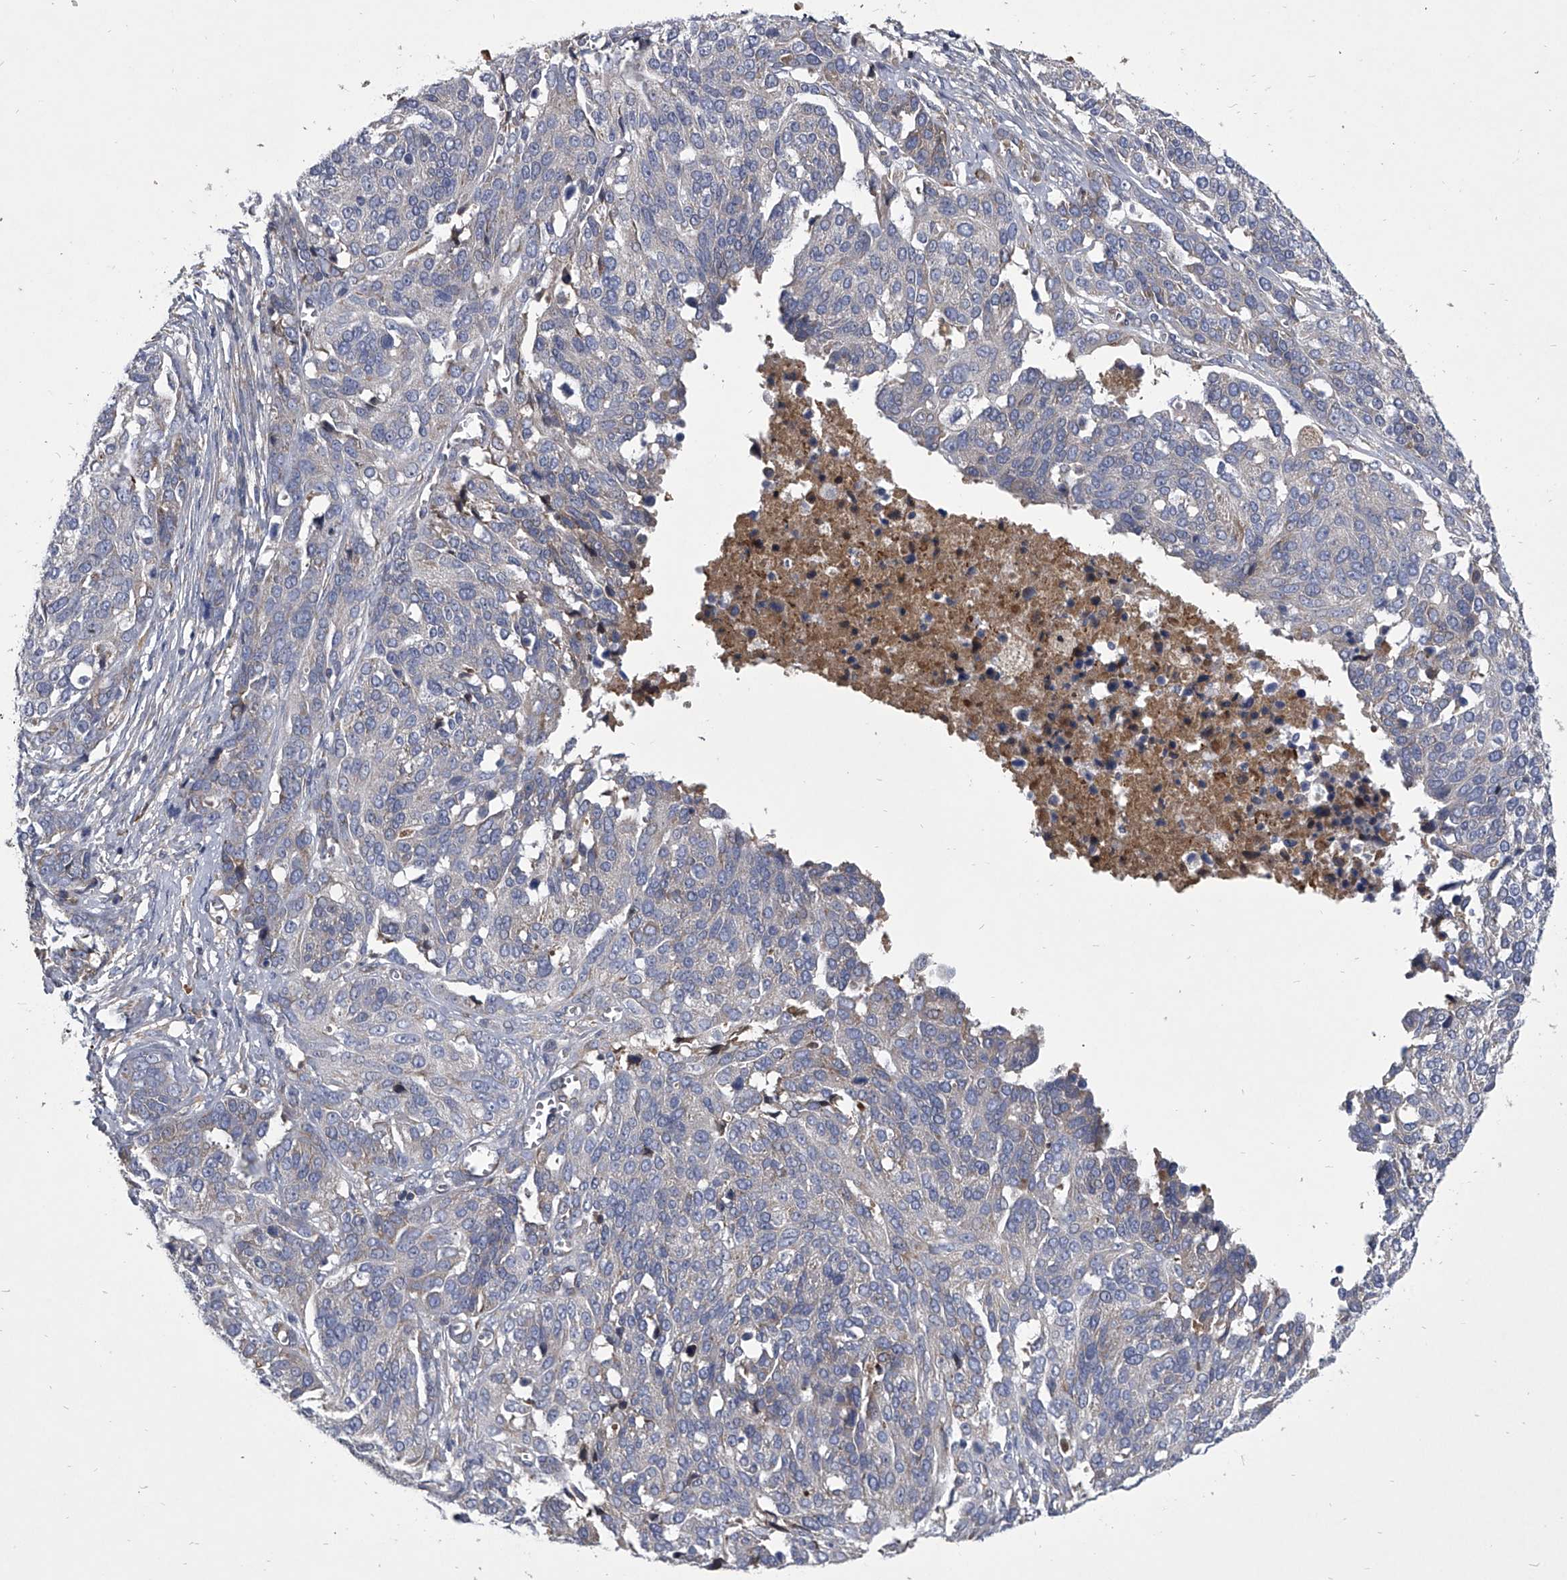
{"staining": {"intensity": "negative", "quantity": "none", "location": "none"}, "tissue": "ovarian cancer", "cell_type": "Tumor cells", "image_type": "cancer", "snomed": [{"axis": "morphology", "description": "Cystadenocarcinoma, serous, NOS"}, {"axis": "topography", "description": "Ovary"}], "caption": "Serous cystadenocarcinoma (ovarian) stained for a protein using immunohistochemistry displays no staining tumor cells.", "gene": "CCR4", "patient": {"sex": "female", "age": 44}}